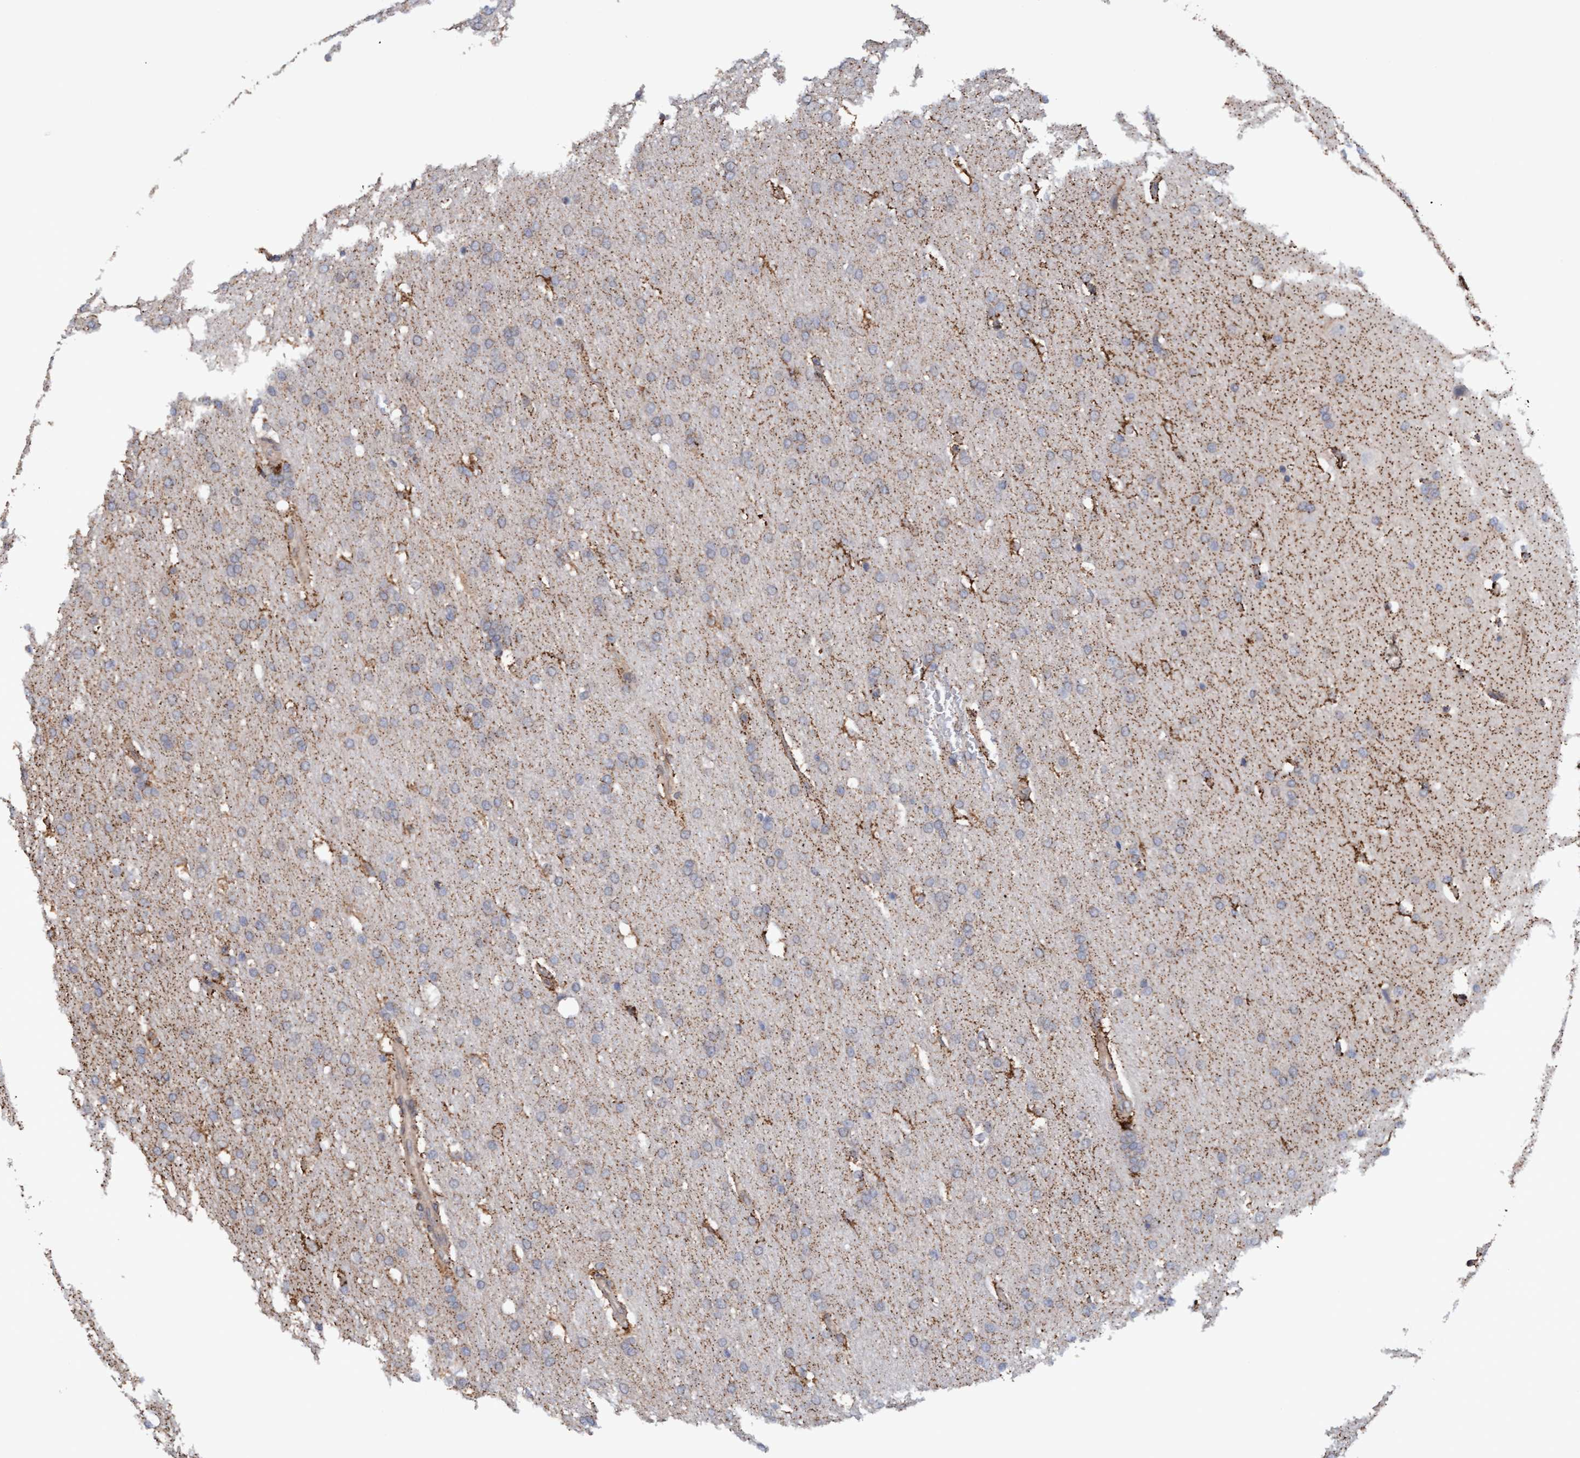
{"staining": {"intensity": "weak", "quantity": "<25%", "location": "cytoplasmic/membranous"}, "tissue": "glioma", "cell_type": "Tumor cells", "image_type": "cancer", "snomed": [{"axis": "morphology", "description": "Glioma, malignant, Low grade"}, {"axis": "topography", "description": "Brain"}], "caption": "The photomicrograph shows no significant expression in tumor cells of glioma.", "gene": "MGLL", "patient": {"sex": "female", "age": 37}}